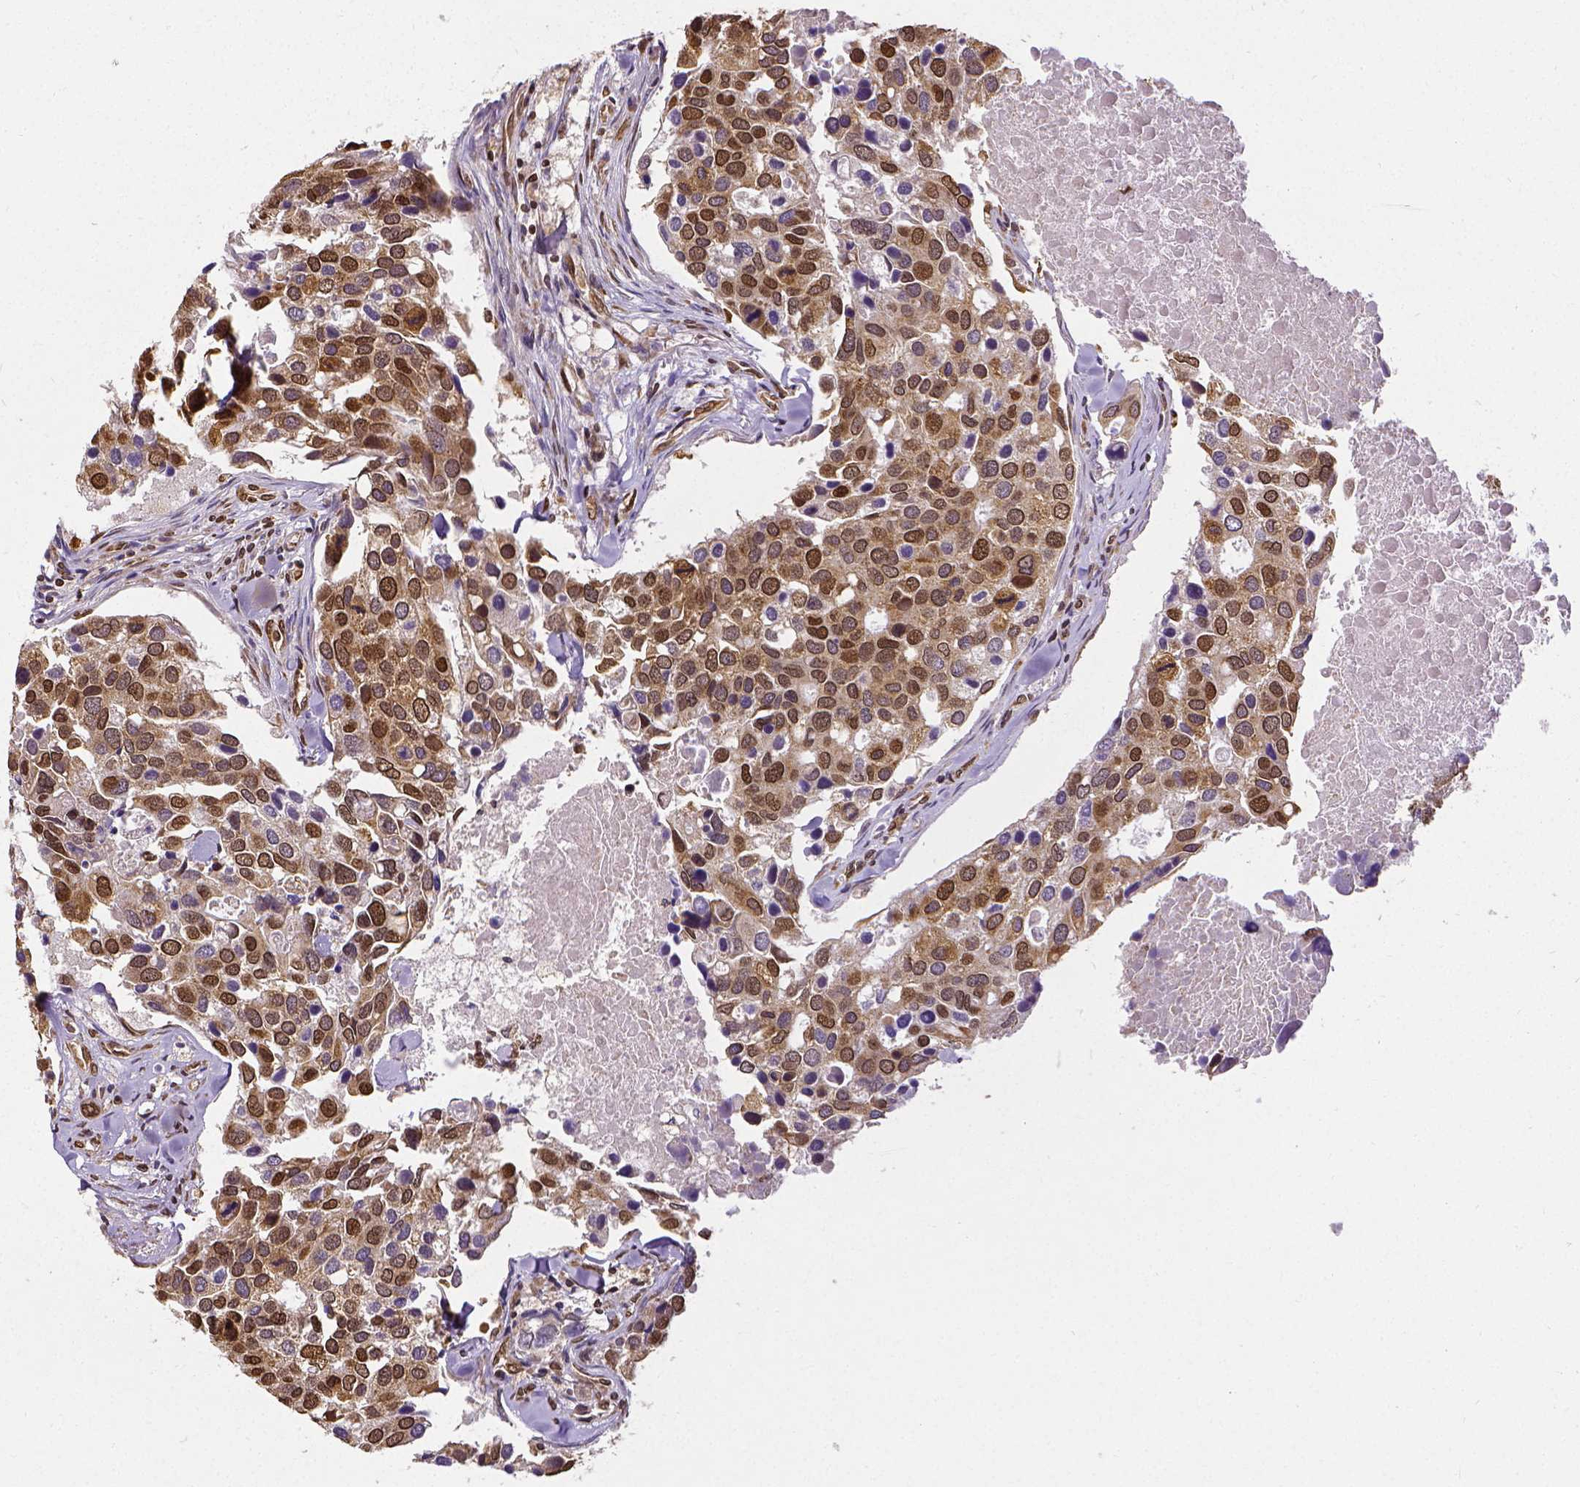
{"staining": {"intensity": "moderate", "quantity": ">75%", "location": "cytoplasmic/membranous,nuclear"}, "tissue": "breast cancer", "cell_type": "Tumor cells", "image_type": "cancer", "snomed": [{"axis": "morphology", "description": "Duct carcinoma"}, {"axis": "topography", "description": "Breast"}], "caption": "Immunohistochemistry photomicrograph of neoplastic tissue: breast cancer (infiltrating ductal carcinoma) stained using immunohistochemistry exhibits medium levels of moderate protein expression localized specifically in the cytoplasmic/membranous and nuclear of tumor cells, appearing as a cytoplasmic/membranous and nuclear brown color.", "gene": "MTDH", "patient": {"sex": "female", "age": 83}}